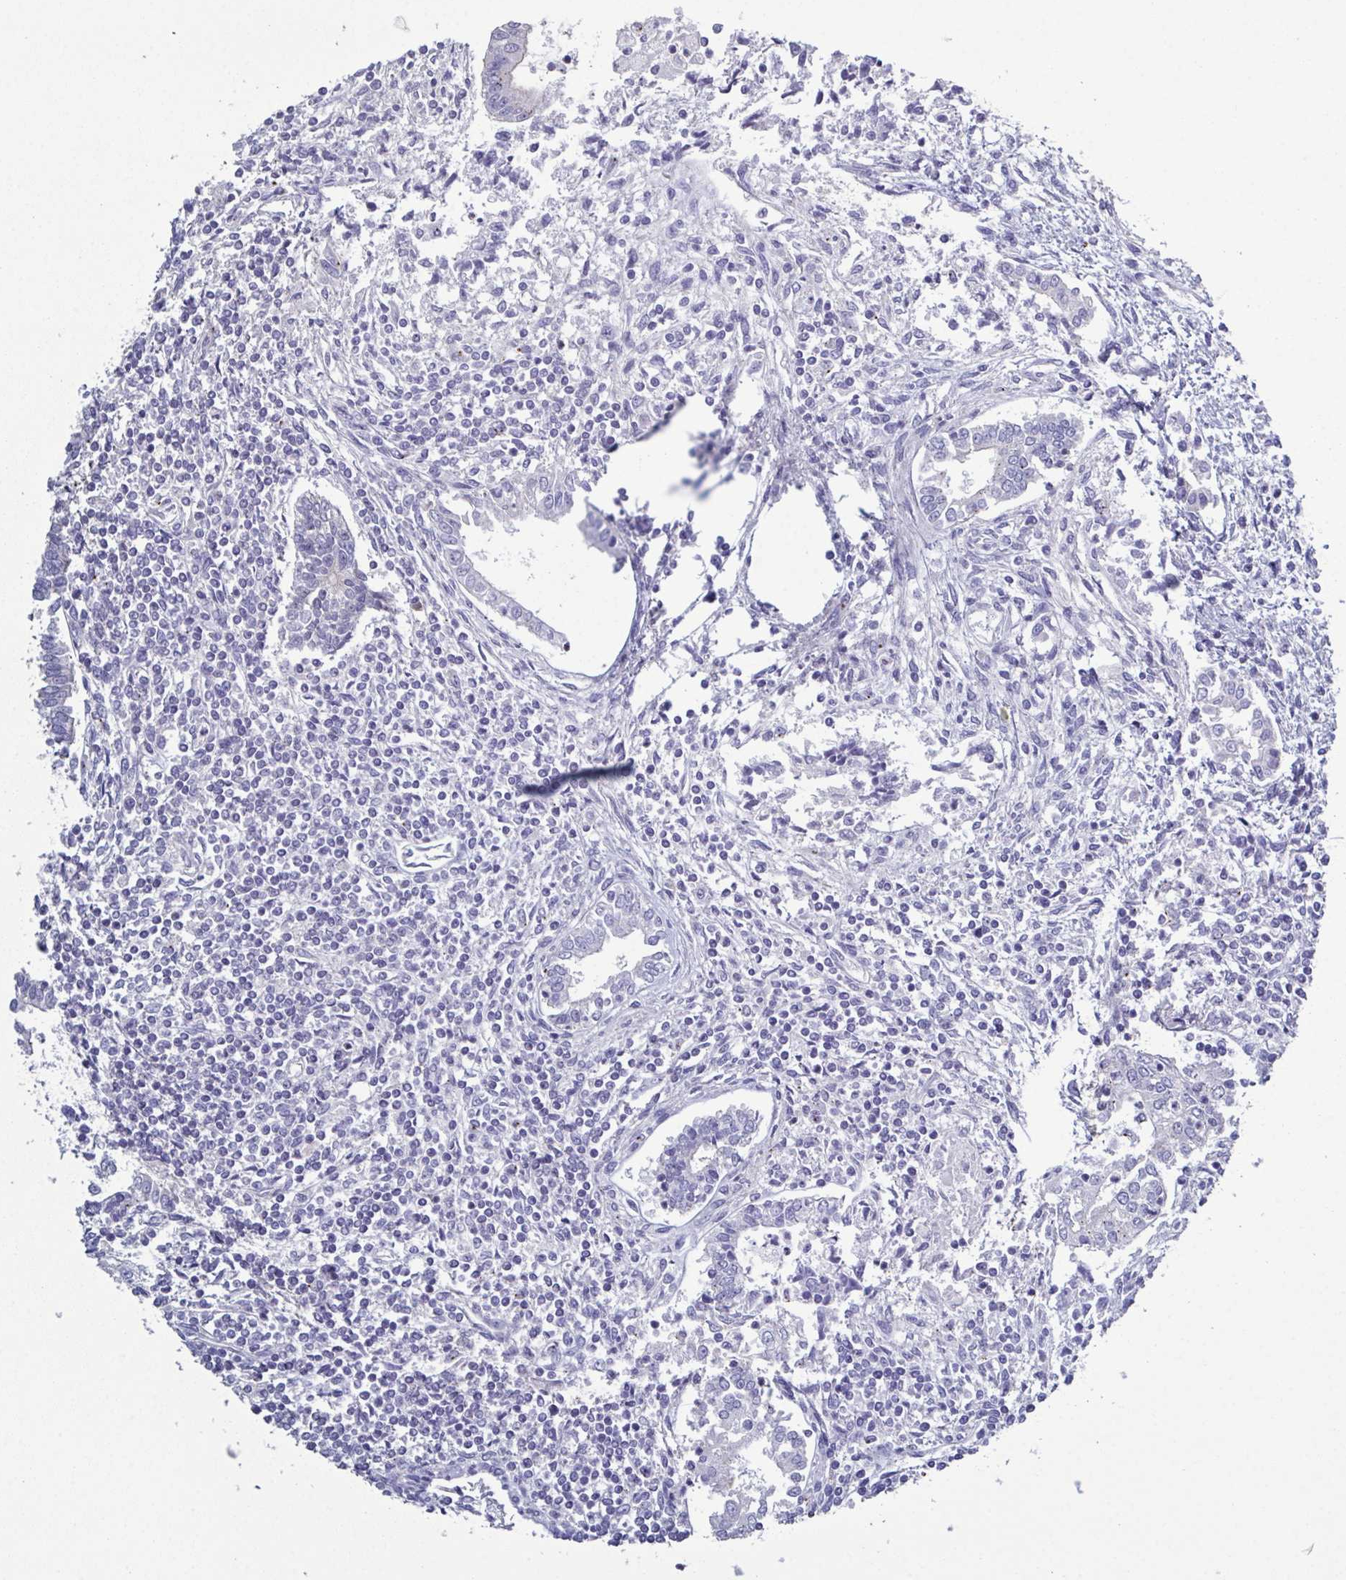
{"staining": {"intensity": "negative", "quantity": "none", "location": "none"}, "tissue": "testis cancer", "cell_type": "Tumor cells", "image_type": "cancer", "snomed": [{"axis": "morphology", "description": "Carcinoma, Embryonal, NOS"}, {"axis": "topography", "description": "Testis"}], "caption": "Tumor cells are negative for protein expression in human testis cancer (embryonal carcinoma).", "gene": "GLDC", "patient": {"sex": "male", "age": 37}}